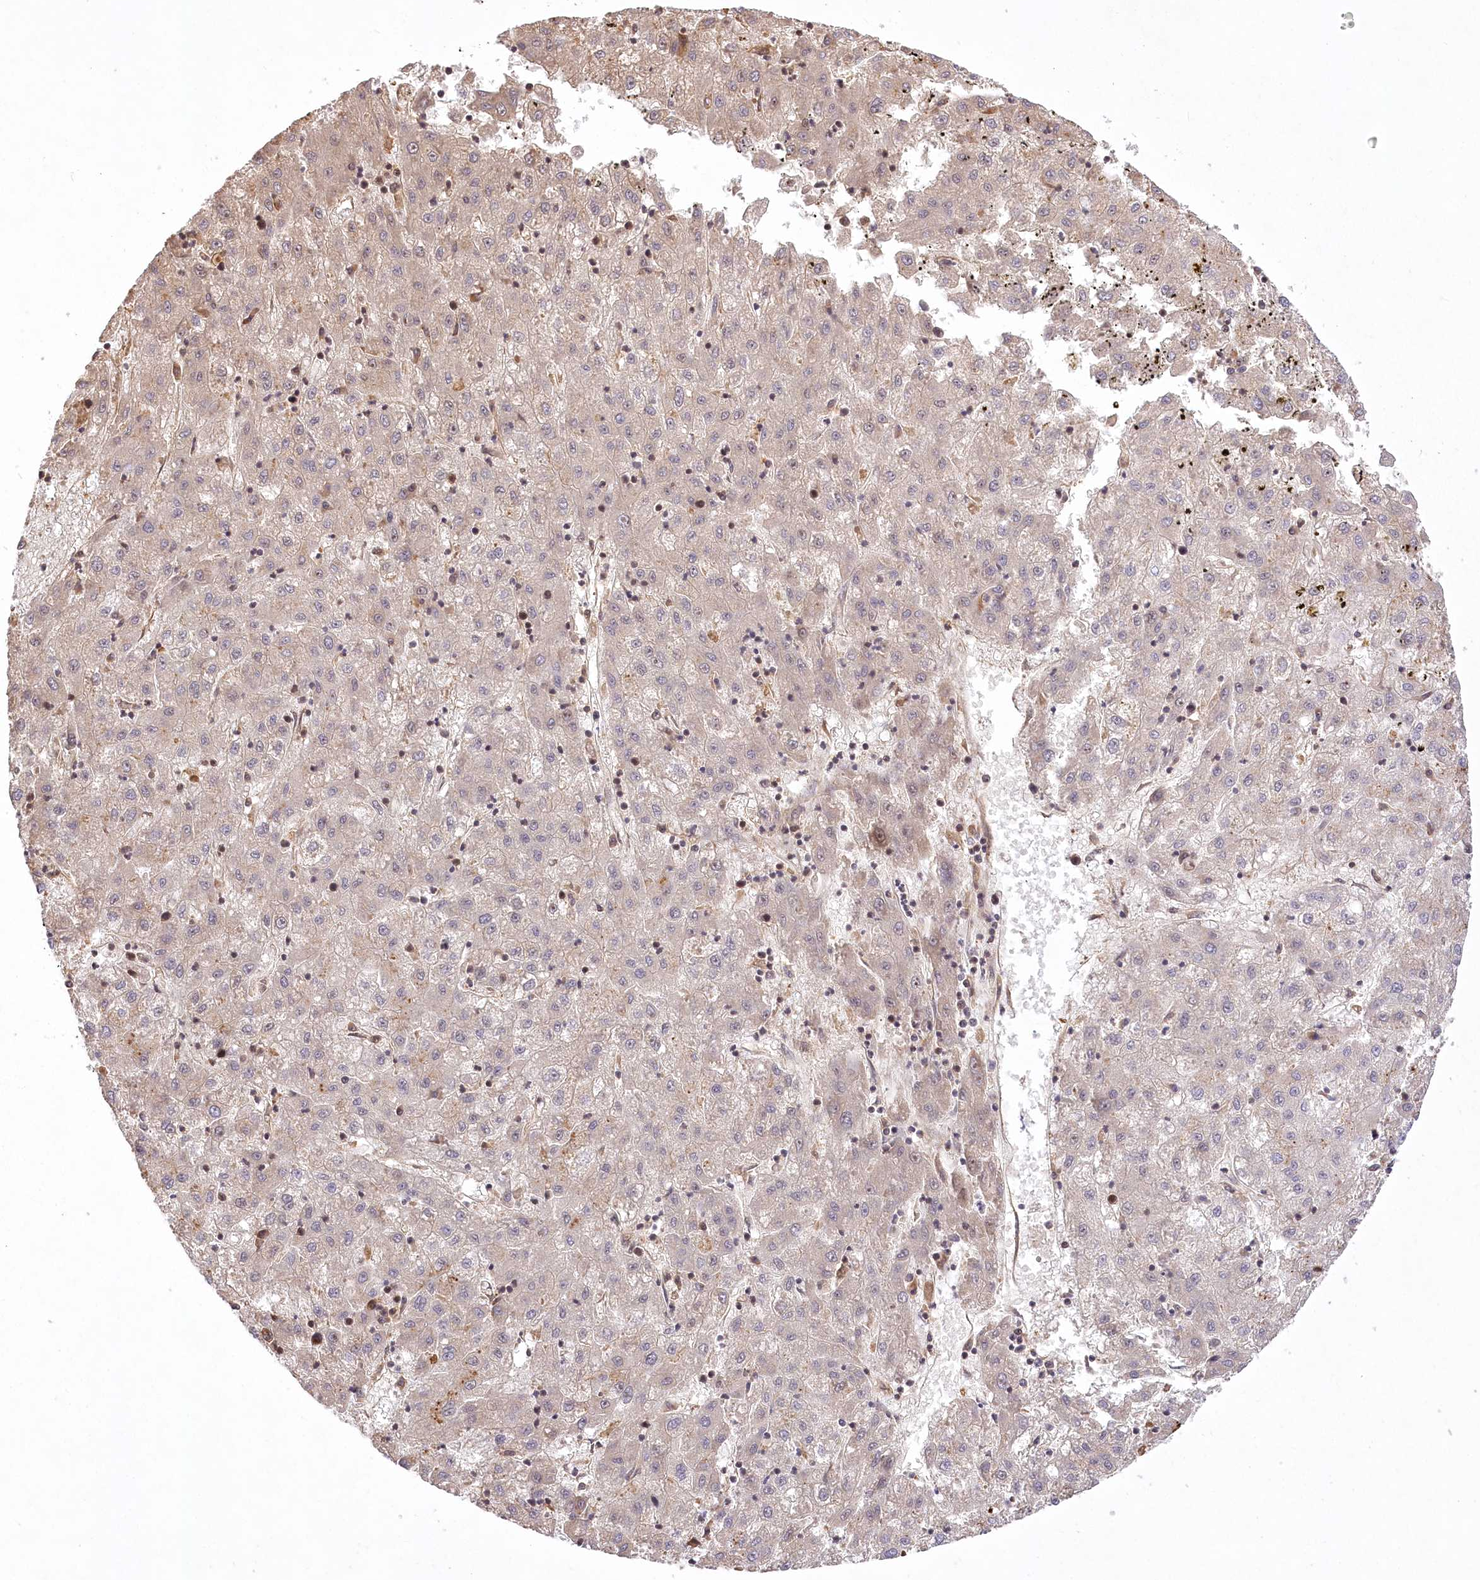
{"staining": {"intensity": "negative", "quantity": "none", "location": "none"}, "tissue": "liver cancer", "cell_type": "Tumor cells", "image_type": "cancer", "snomed": [{"axis": "morphology", "description": "Carcinoma, Hepatocellular, NOS"}, {"axis": "topography", "description": "Liver"}], "caption": "High magnification brightfield microscopy of liver hepatocellular carcinoma stained with DAB (brown) and counterstained with hematoxylin (blue): tumor cells show no significant expression.", "gene": "SERGEF", "patient": {"sex": "male", "age": 72}}